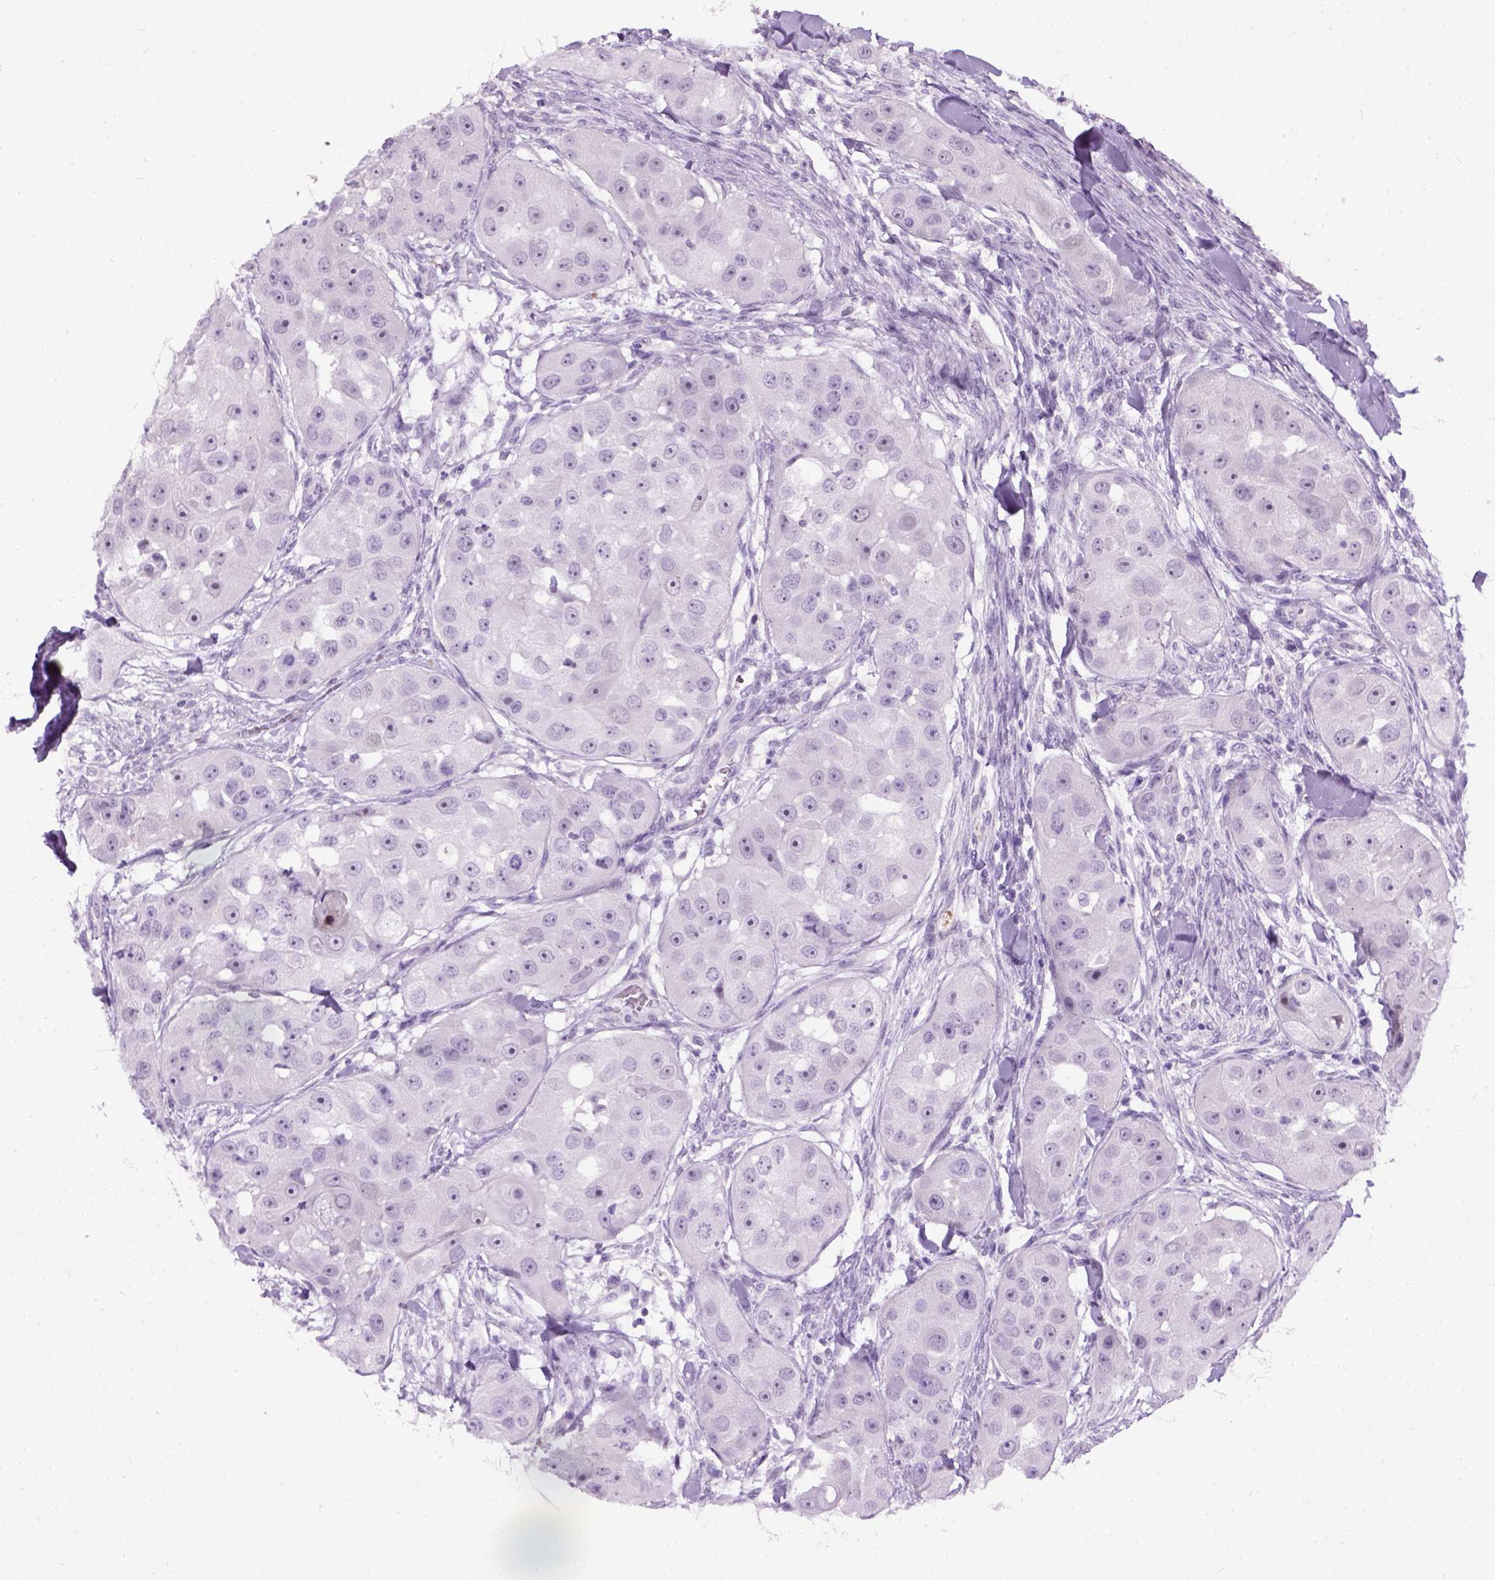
{"staining": {"intensity": "negative", "quantity": "none", "location": "none"}, "tissue": "head and neck cancer", "cell_type": "Tumor cells", "image_type": "cancer", "snomed": [{"axis": "morphology", "description": "Squamous cell carcinoma, NOS"}, {"axis": "topography", "description": "Head-Neck"}], "caption": "Immunohistochemistry (IHC) image of head and neck squamous cell carcinoma stained for a protein (brown), which reveals no expression in tumor cells. (DAB IHC visualized using brightfield microscopy, high magnification).", "gene": "AXDND1", "patient": {"sex": "male", "age": 51}}